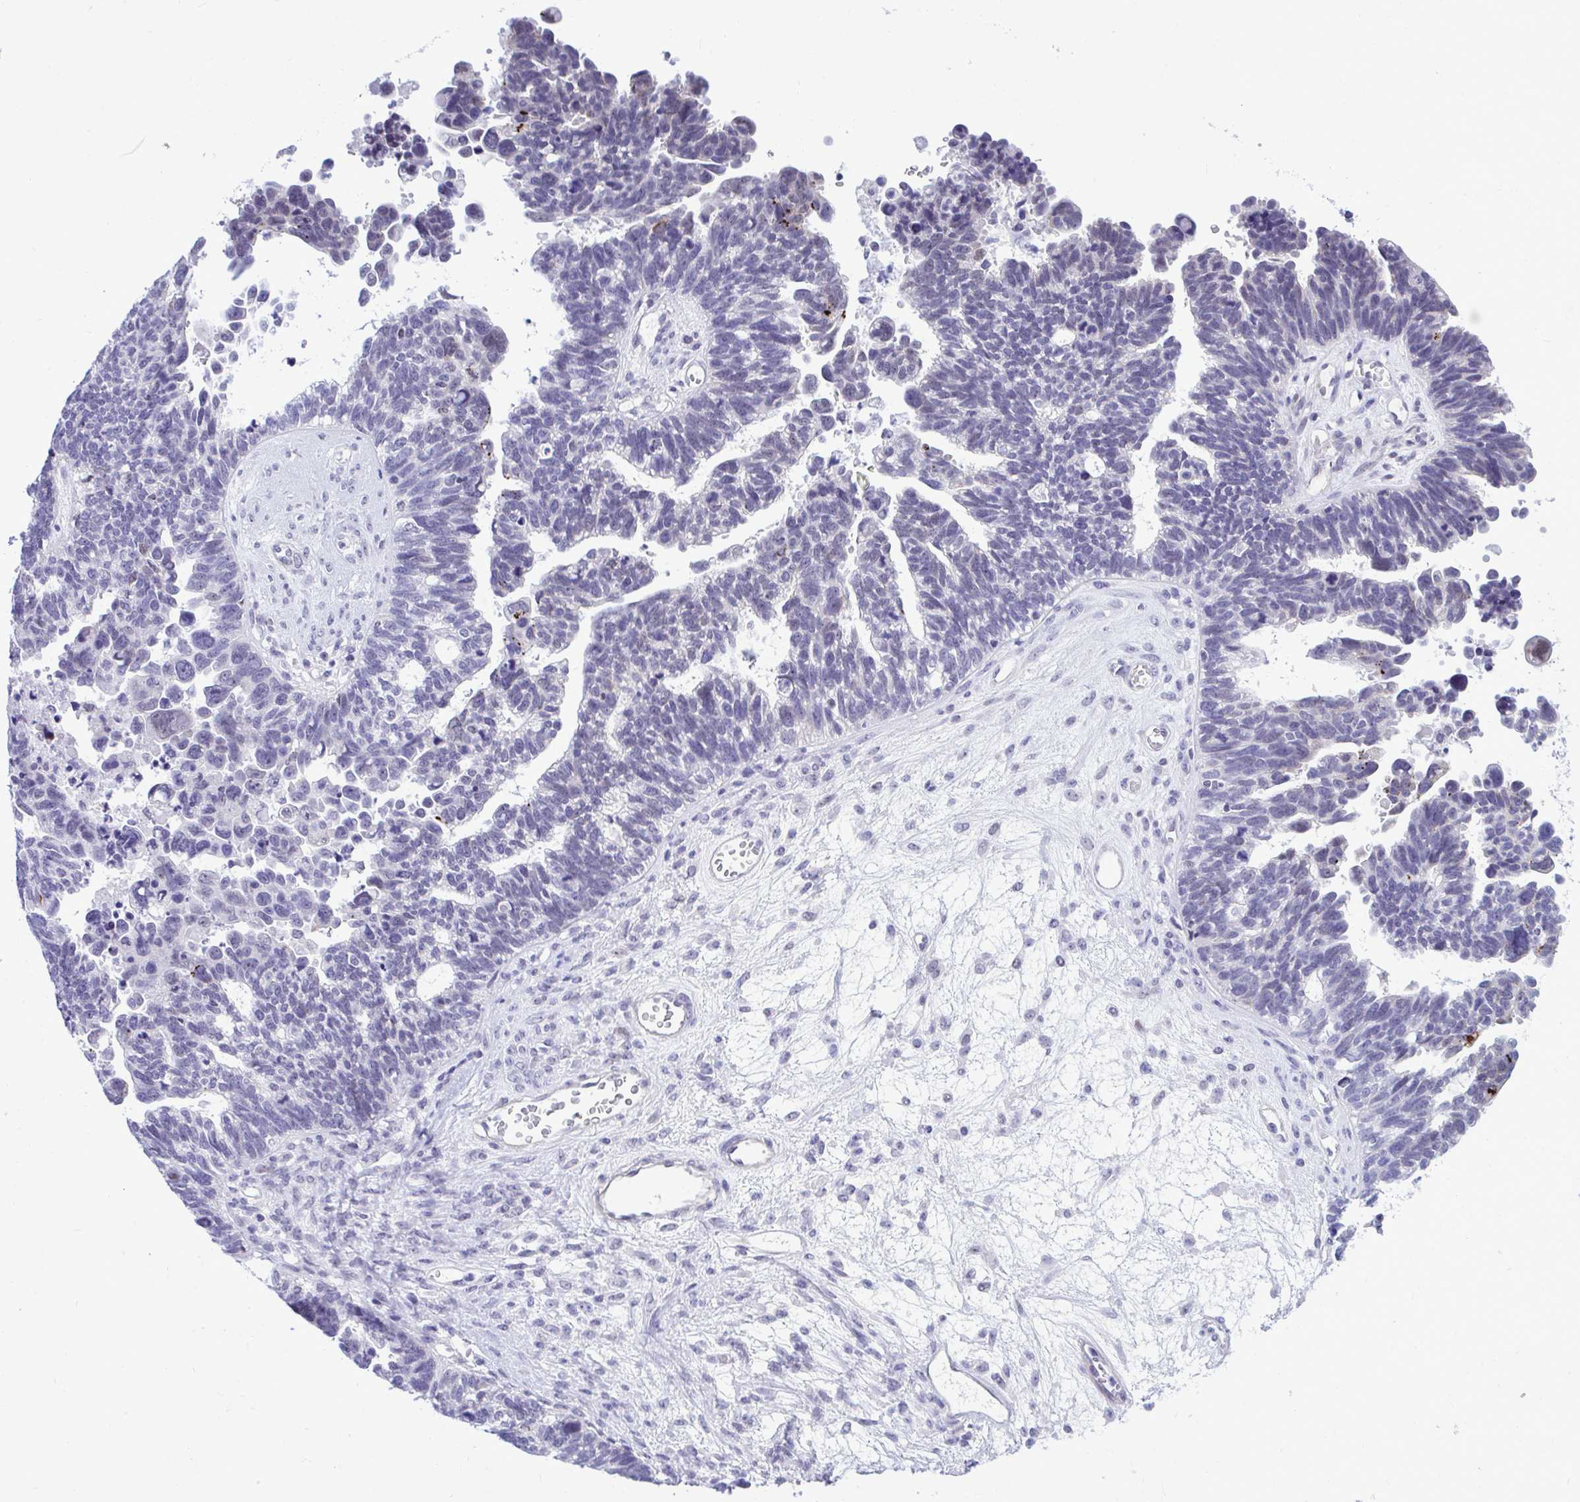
{"staining": {"intensity": "negative", "quantity": "none", "location": "none"}, "tissue": "ovarian cancer", "cell_type": "Tumor cells", "image_type": "cancer", "snomed": [{"axis": "morphology", "description": "Cystadenocarcinoma, serous, NOS"}, {"axis": "topography", "description": "Ovary"}], "caption": "This is an immunohistochemistry histopathology image of human serous cystadenocarcinoma (ovarian). There is no staining in tumor cells.", "gene": "SLC25A51", "patient": {"sex": "female", "age": 60}}